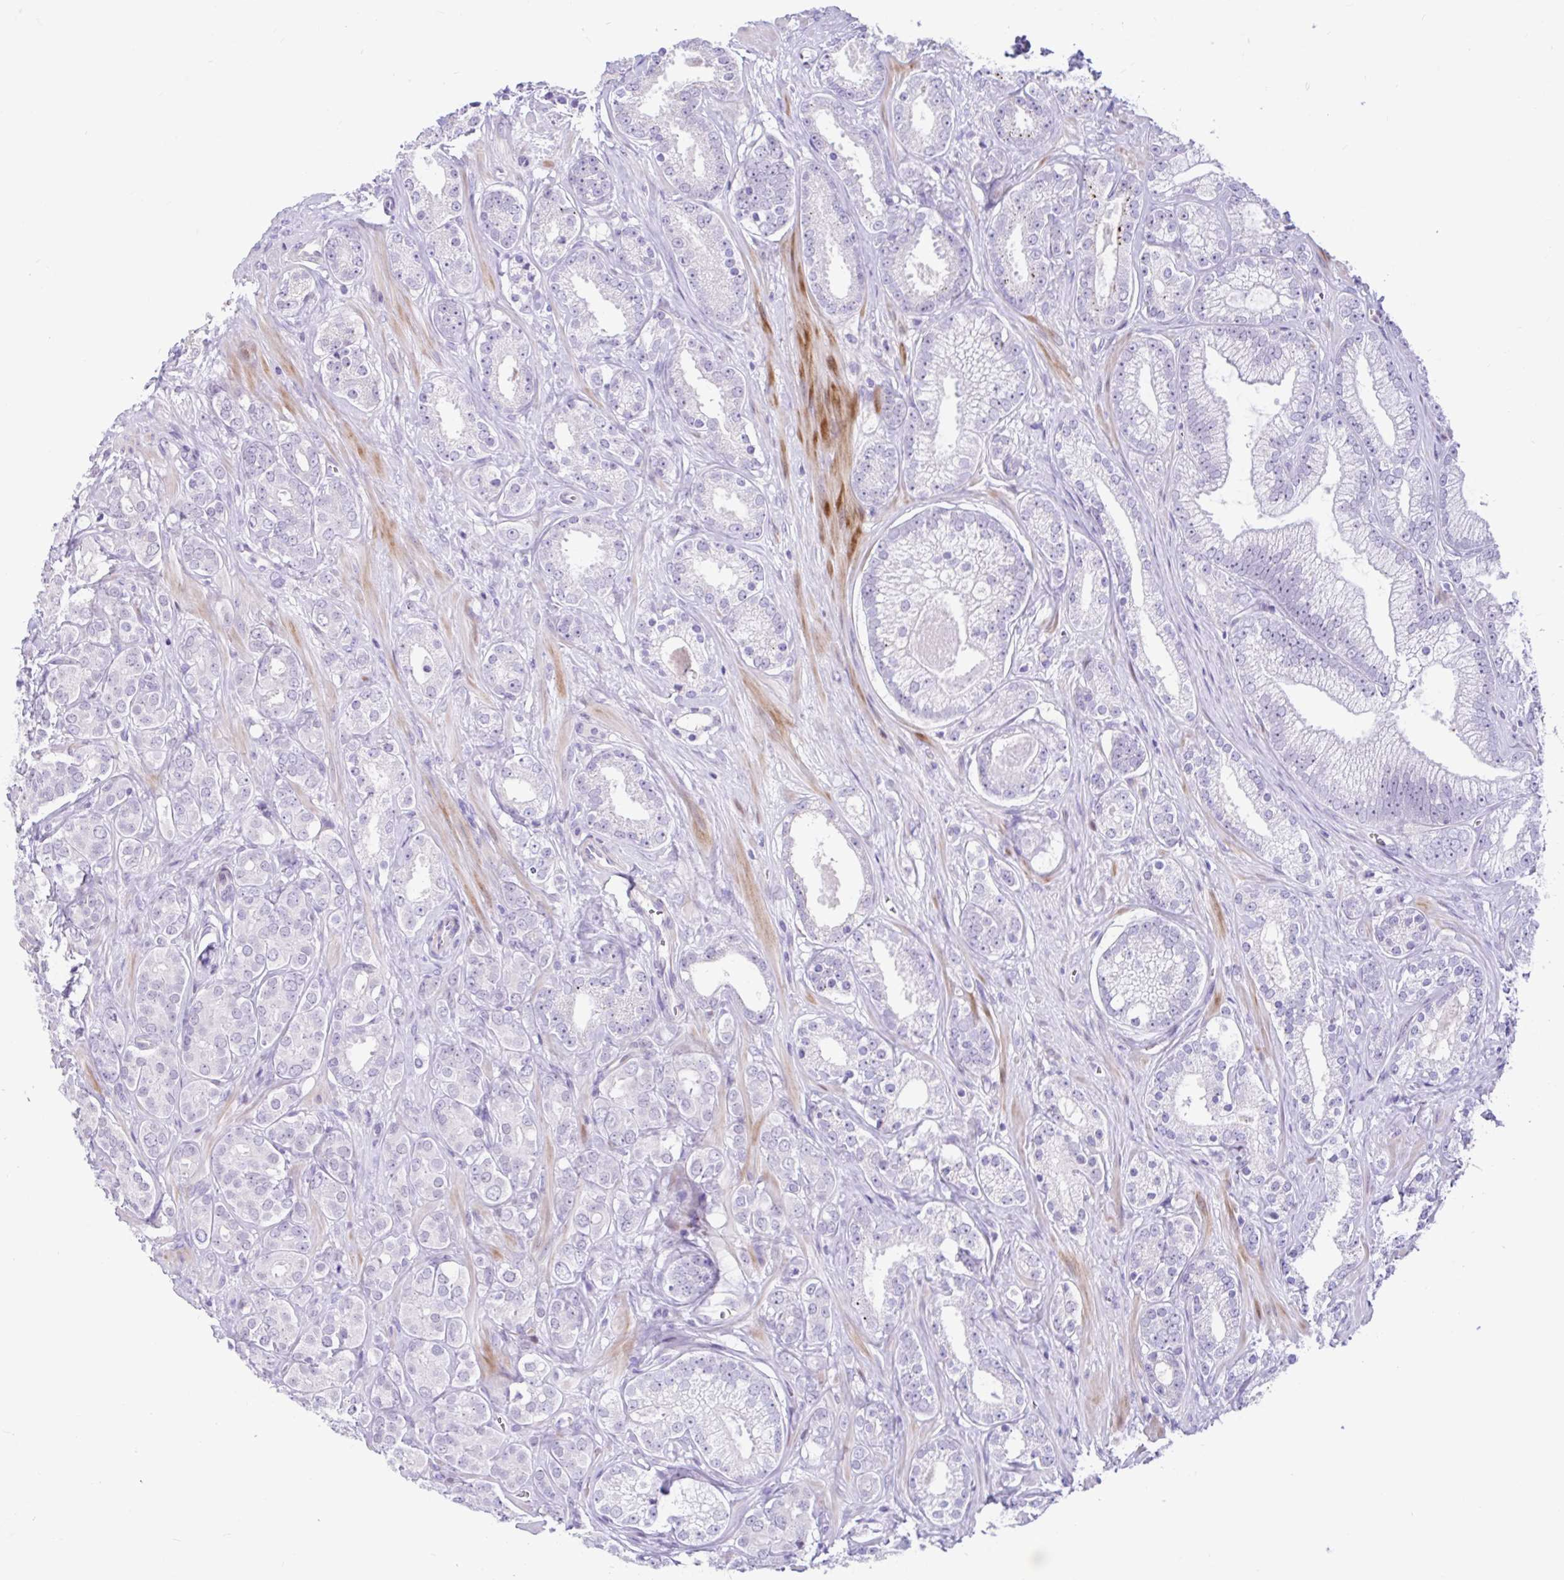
{"staining": {"intensity": "negative", "quantity": "none", "location": "none"}, "tissue": "prostate cancer", "cell_type": "Tumor cells", "image_type": "cancer", "snomed": [{"axis": "morphology", "description": "Adenocarcinoma, High grade"}, {"axis": "topography", "description": "Prostate"}], "caption": "There is no significant expression in tumor cells of prostate cancer (high-grade adenocarcinoma).", "gene": "NHLH2", "patient": {"sex": "male", "age": 66}}